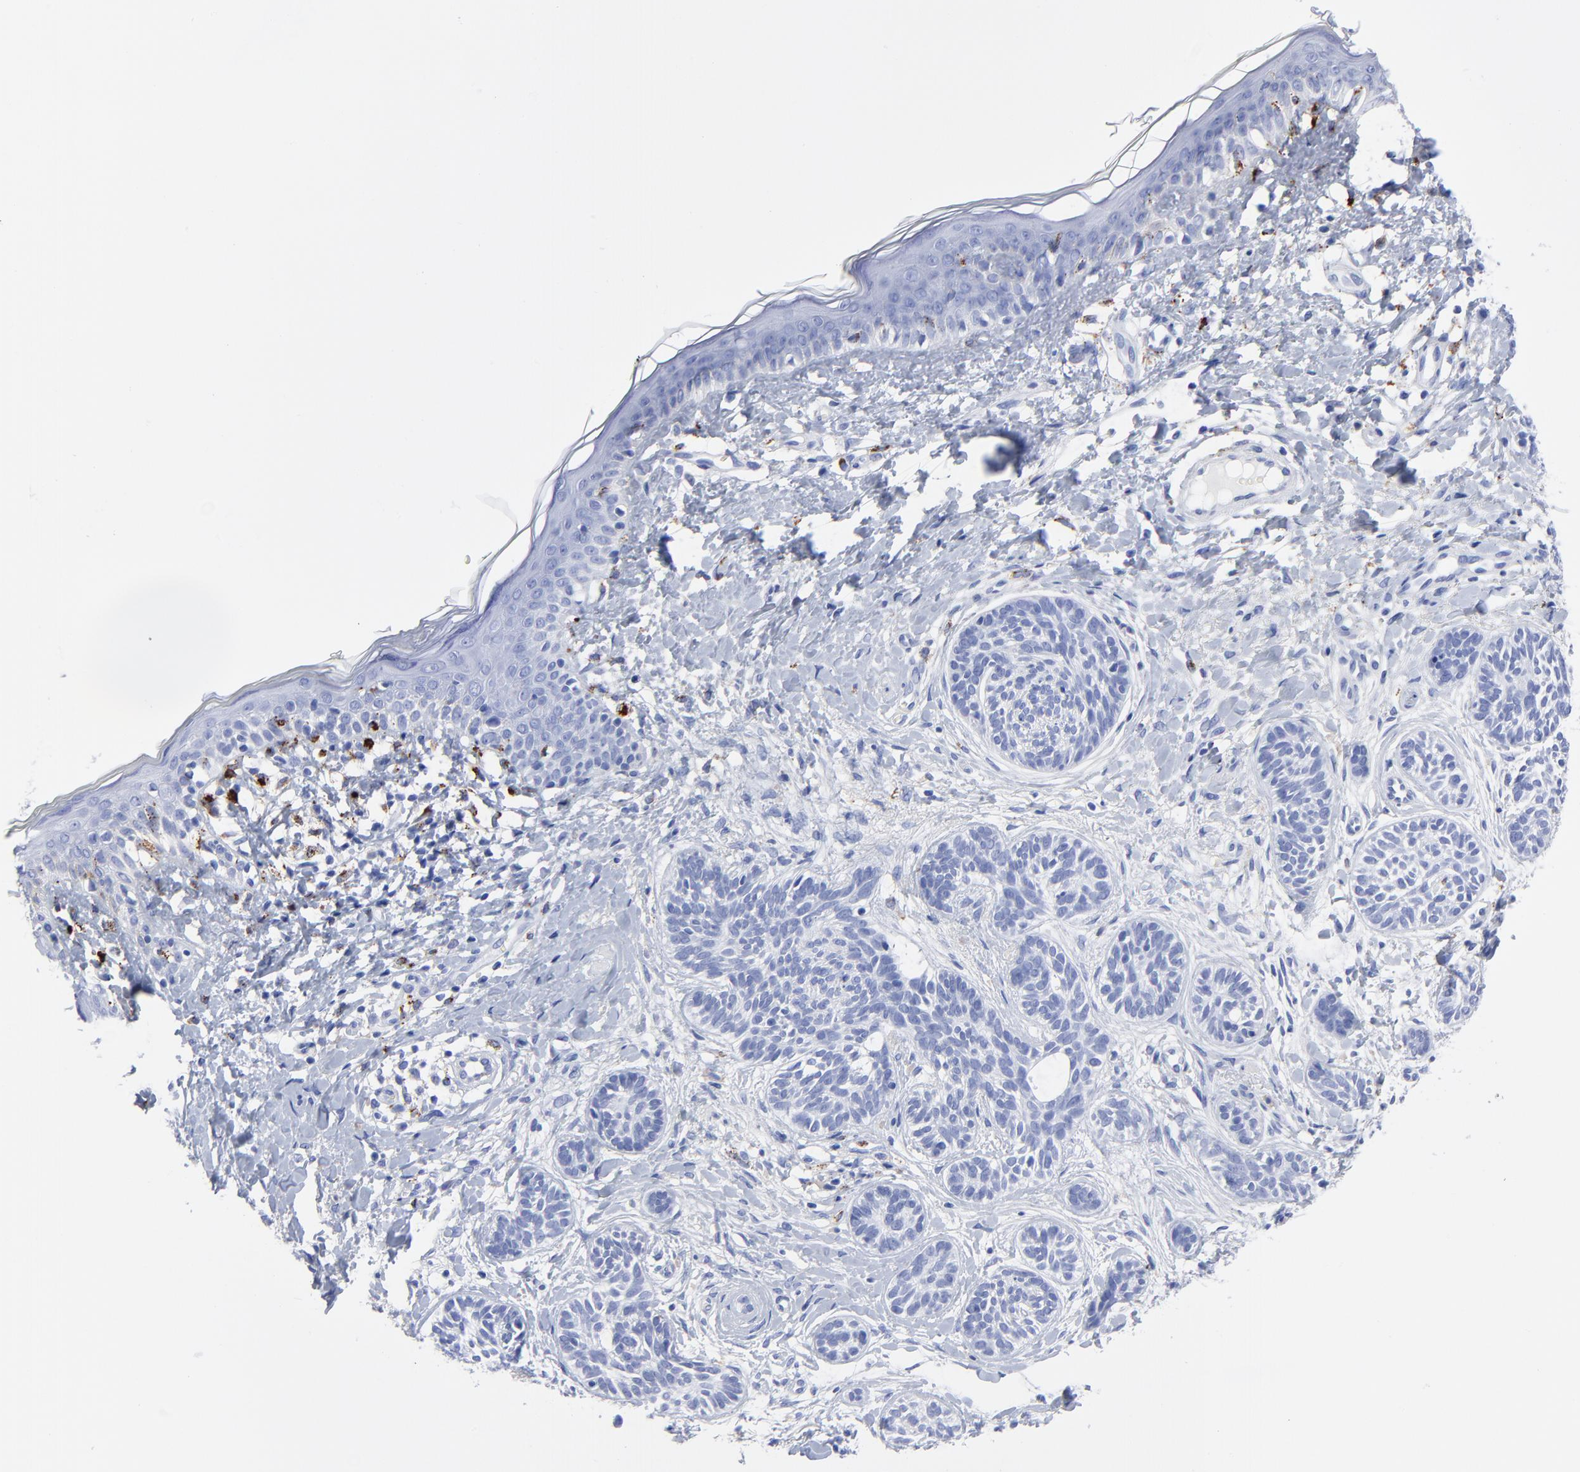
{"staining": {"intensity": "negative", "quantity": "none", "location": "none"}, "tissue": "skin cancer", "cell_type": "Tumor cells", "image_type": "cancer", "snomed": [{"axis": "morphology", "description": "Normal tissue, NOS"}, {"axis": "morphology", "description": "Basal cell carcinoma"}, {"axis": "topography", "description": "Skin"}], "caption": "Immunohistochemical staining of human skin cancer (basal cell carcinoma) exhibits no significant expression in tumor cells. Nuclei are stained in blue.", "gene": "CPVL", "patient": {"sex": "male", "age": 63}}